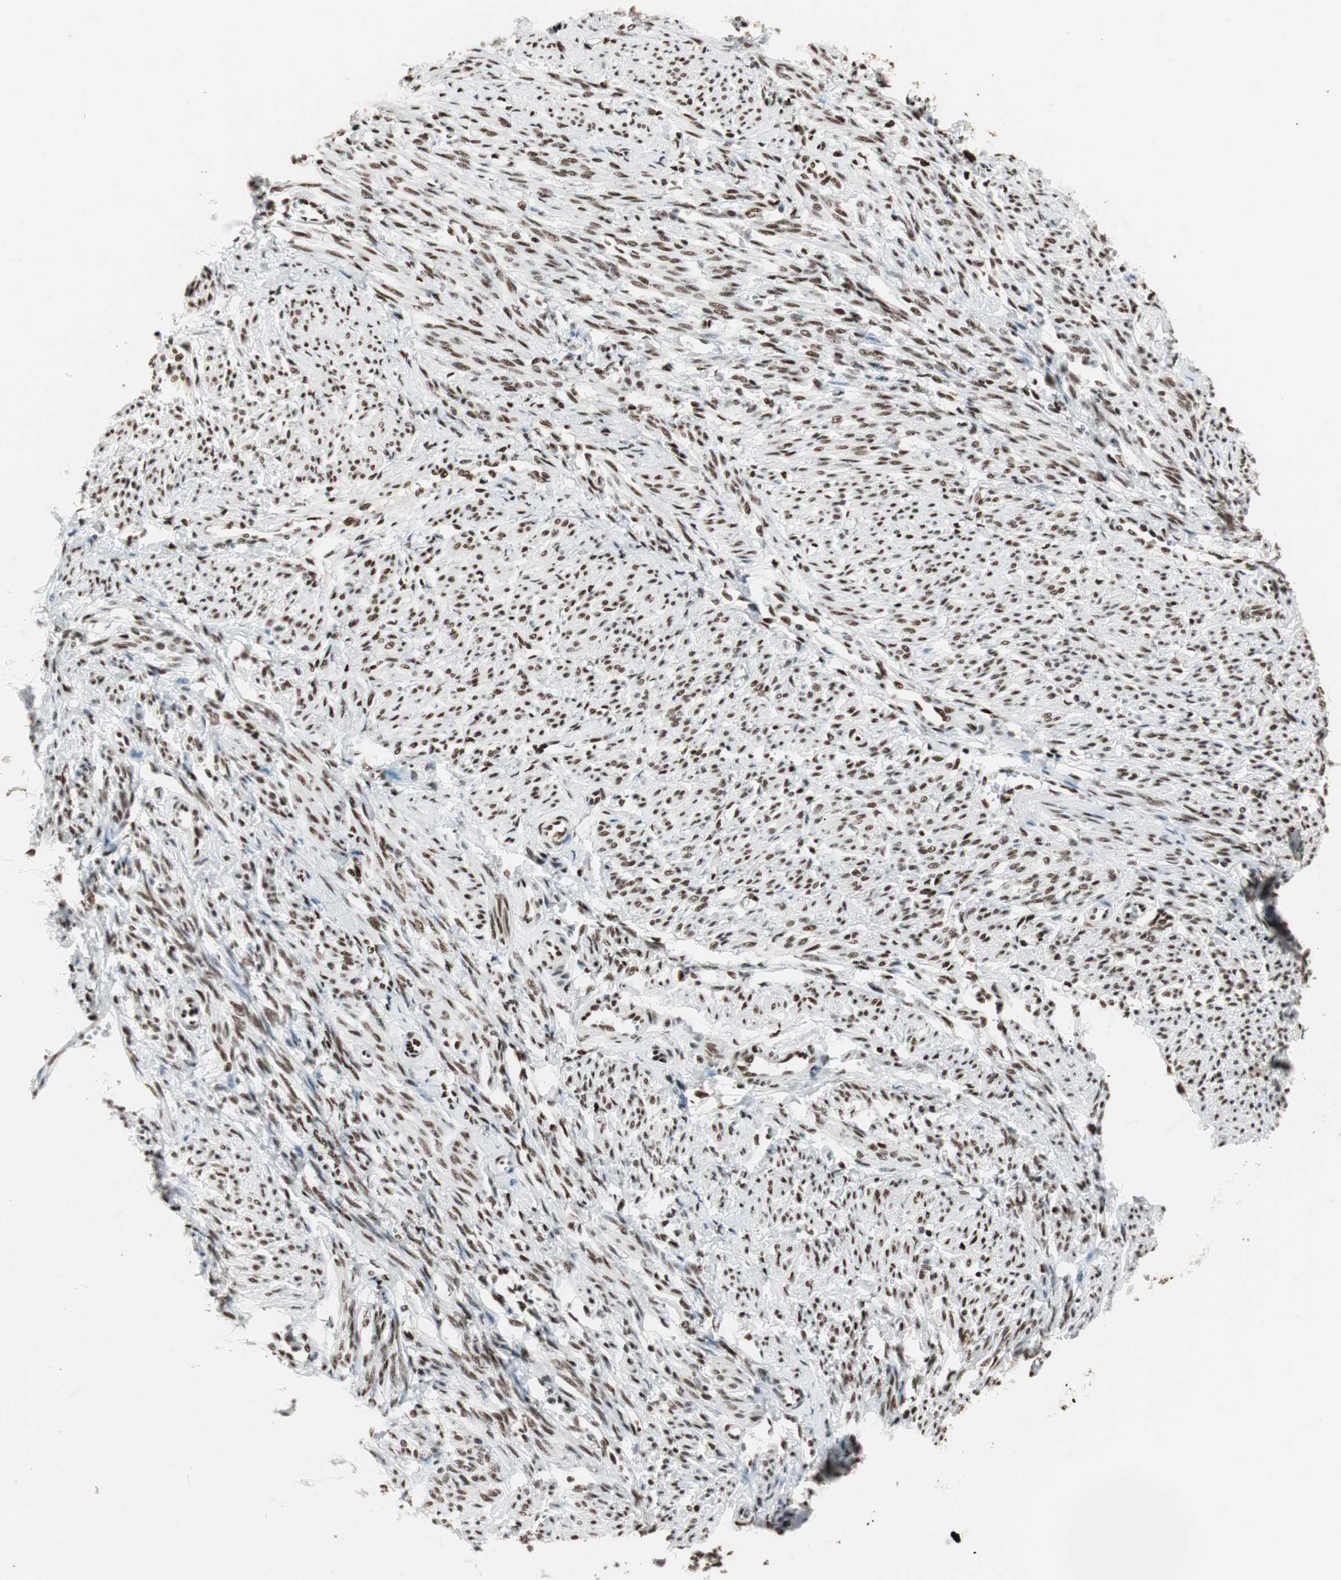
{"staining": {"intensity": "strong", "quantity": ">75%", "location": "nuclear"}, "tissue": "smooth muscle", "cell_type": "Smooth muscle cells", "image_type": "normal", "snomed": [{"axis": "morphology", "description": "Normal tissue, NOS"}, {"axis": "topography", "description": "Smooth muscle"}], "caption": "A high amount of strong nuclear positivity is present in approximately >75% of smooth muscle cells in benign smooth muscle. (Stains: DAB (3,3'-diaminobenzidine) in brown, nuclei in blue, Microscopy: brightfield microscopy at high magnification).", "gene": "PSME3", "patient": {"sex": "female", "age": 65}}